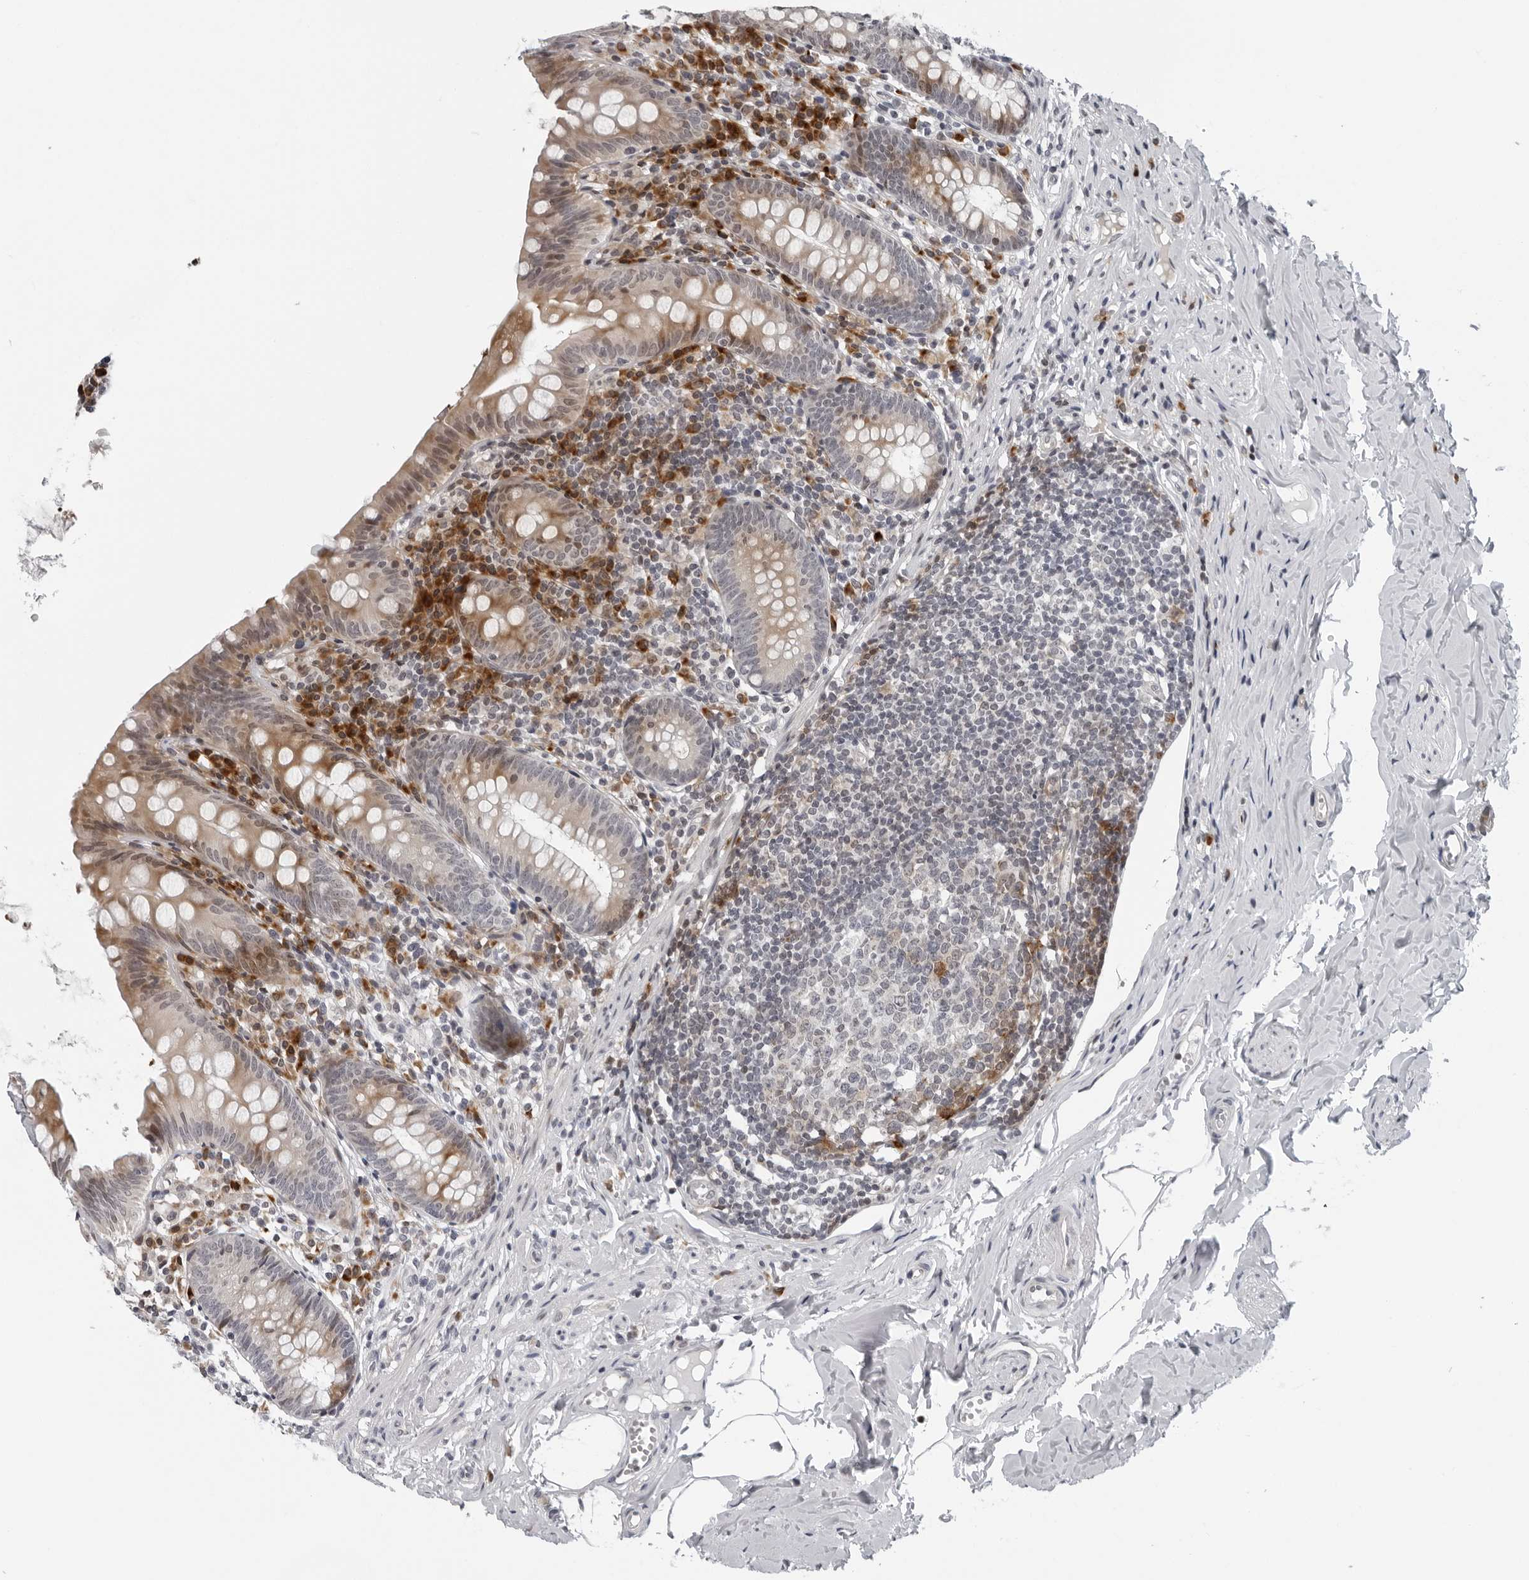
{"staining": {"intensity": "moderate", "quantity": "25%-75%", "location": "cytoplasmic/membranous"}, "tissue": "appendix", "cell_type": "Glandular cells", "image_type": "normal", "snomed": [{"axis": "morphology", "description": "Normal tissue, NOS"}, {"axis": "topography", "description": "Appendix"}], "caption": "The immunohistochemical stain highlights moderate cytoplasmic/membranous staining in glandular cells of normal appendix.", "gene": "PIP4K2C", "patient": {"sex": "male", "age": 52}}